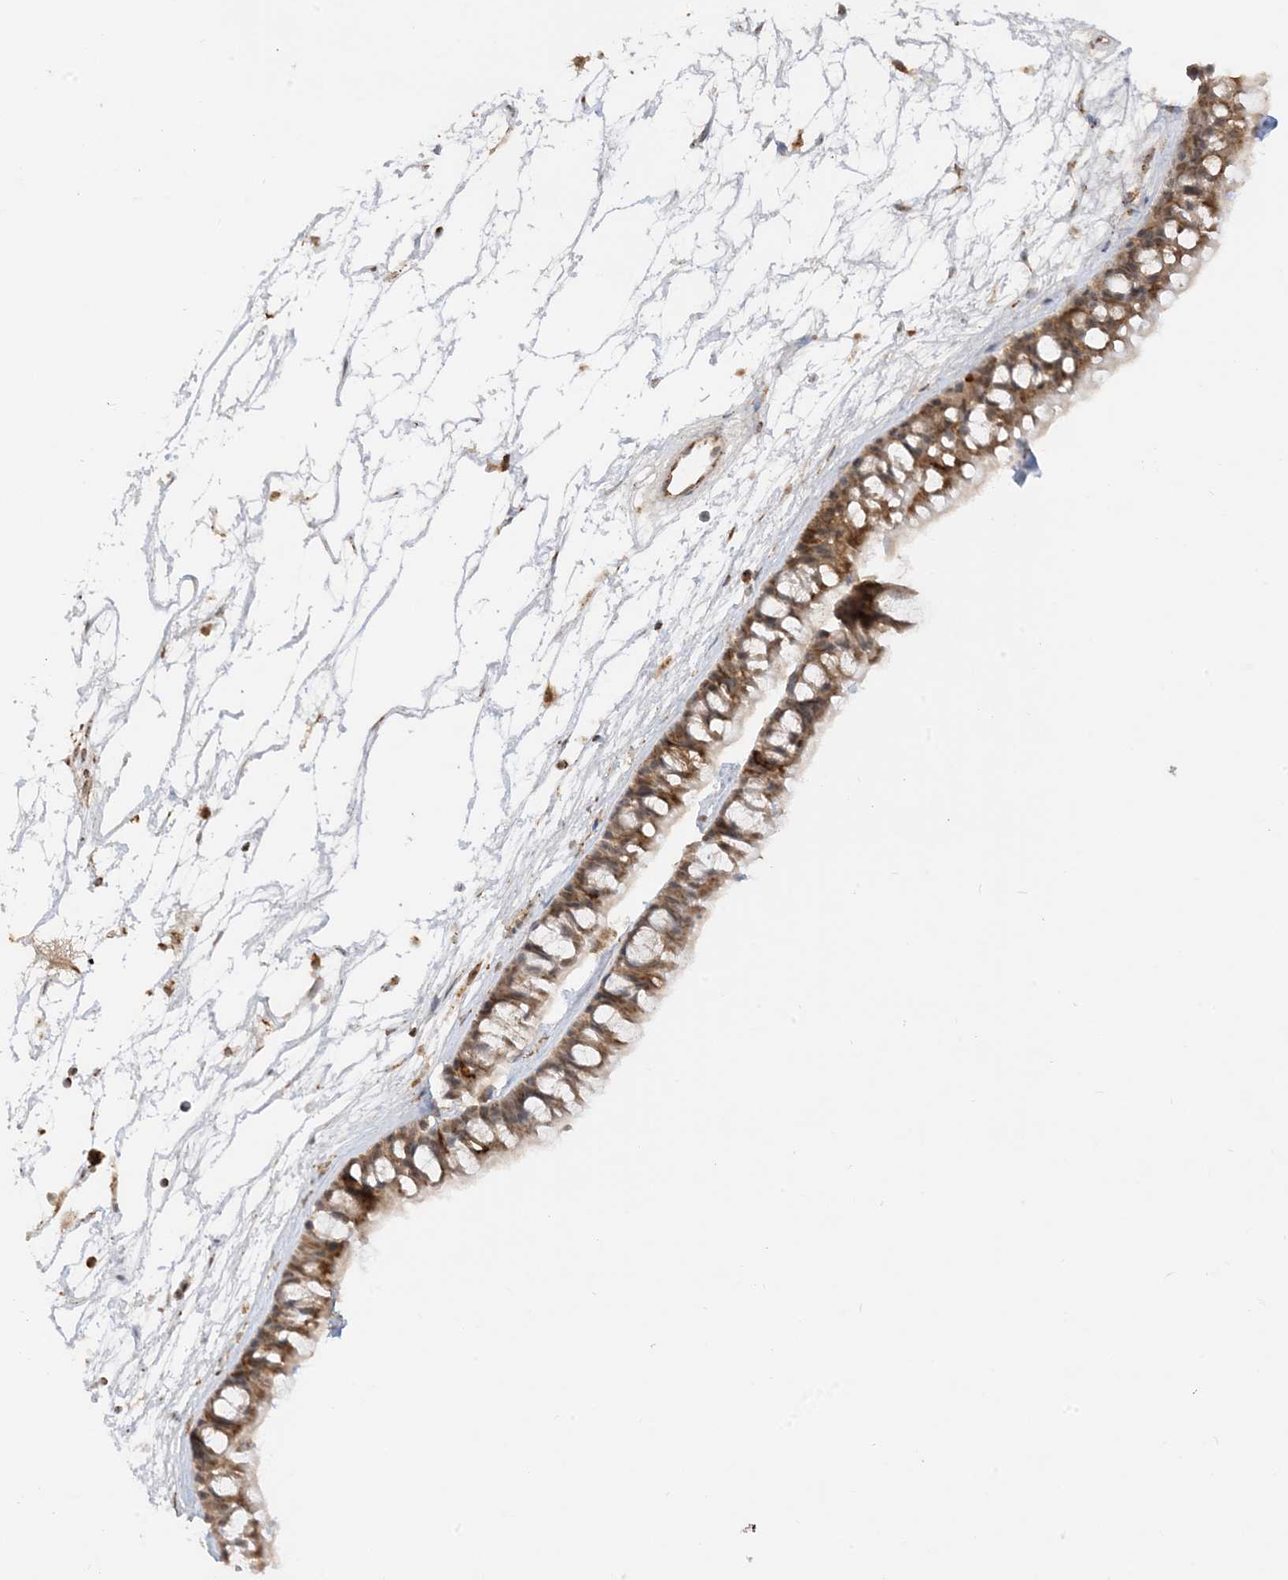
{"staining": {"intensity": "moderate", "quantity": ">75%", "location": "cytoplasmic/membranous"}, "tissue": "nasopharynx", "cell_type": "Respiratory epithelial cells", "image_type": "normal", "snomed": [{"axis": "morphology", "description": "Normal tissue, NOS"}, {"axis": "topography", "description": "Nasopharynx"}], "caption": "Nasopharynx stained with DAB immunohistochemistry (IHC) shows medium levels of moderate cytoplasmic/membranous expression in about >75% of respiratory epithelial cells.", "gene": "NDUFAF3", "patient": {"sex": "male", "age": 64}}